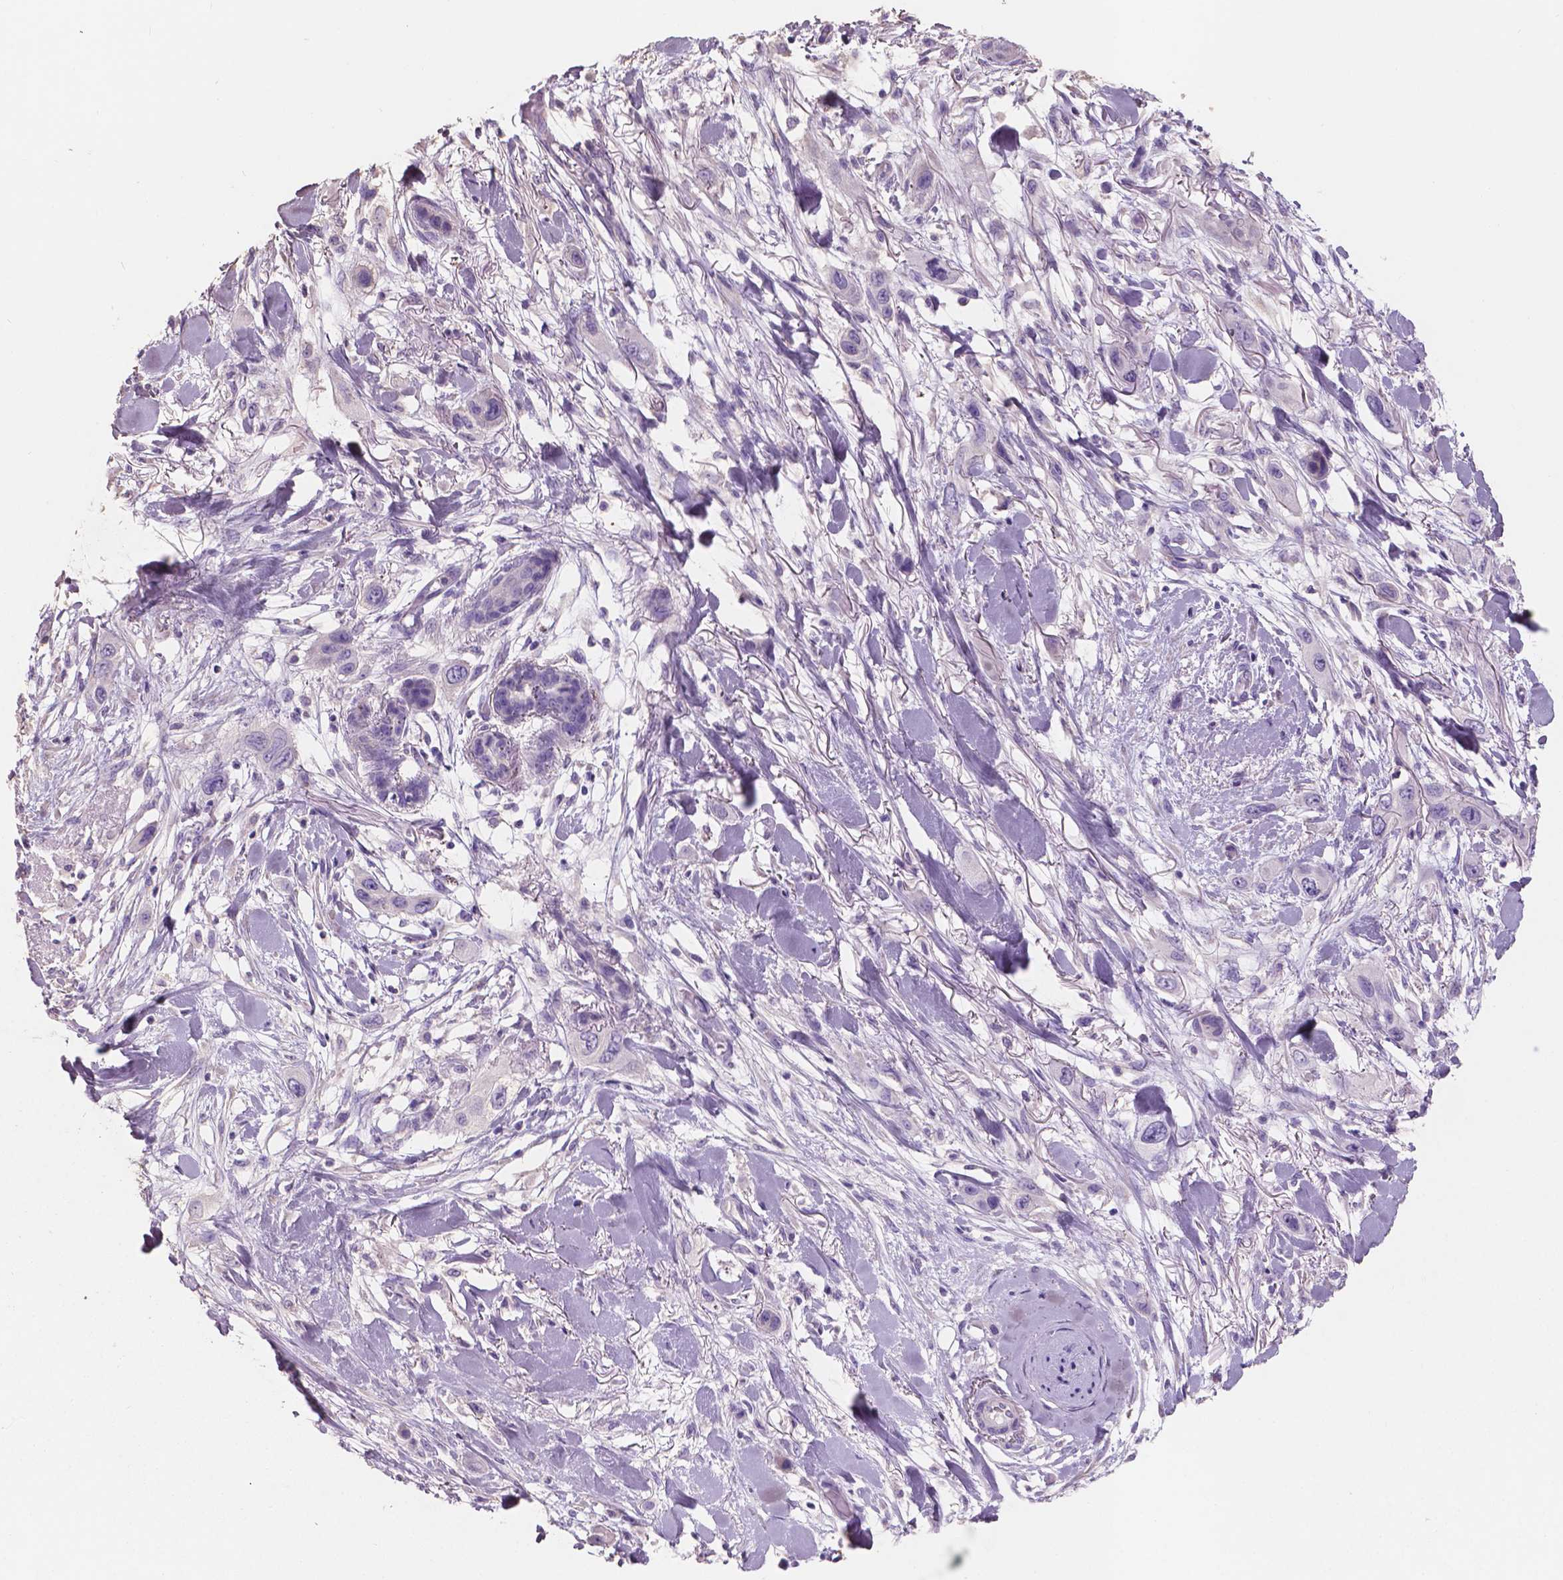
{"staining": {"intensity": "negative", "quantity": "none", "location": "none"}, "tissue": "skin cancer", "cell_type": "Tumor cells", "image_type": "cancer", "snomed": [{"axis": "morphology", "description": "Squamous cell carcinoma, NOS"}, {"axis": "topography", "description": "Skin"}], "caption": "This is an immunohistochemistry histopathology image of human squamous cell carcinoma (skin). There is no expression in tumor cells.", "gene": "SBSN", "patient": {"sex": "male", "age": 79}}